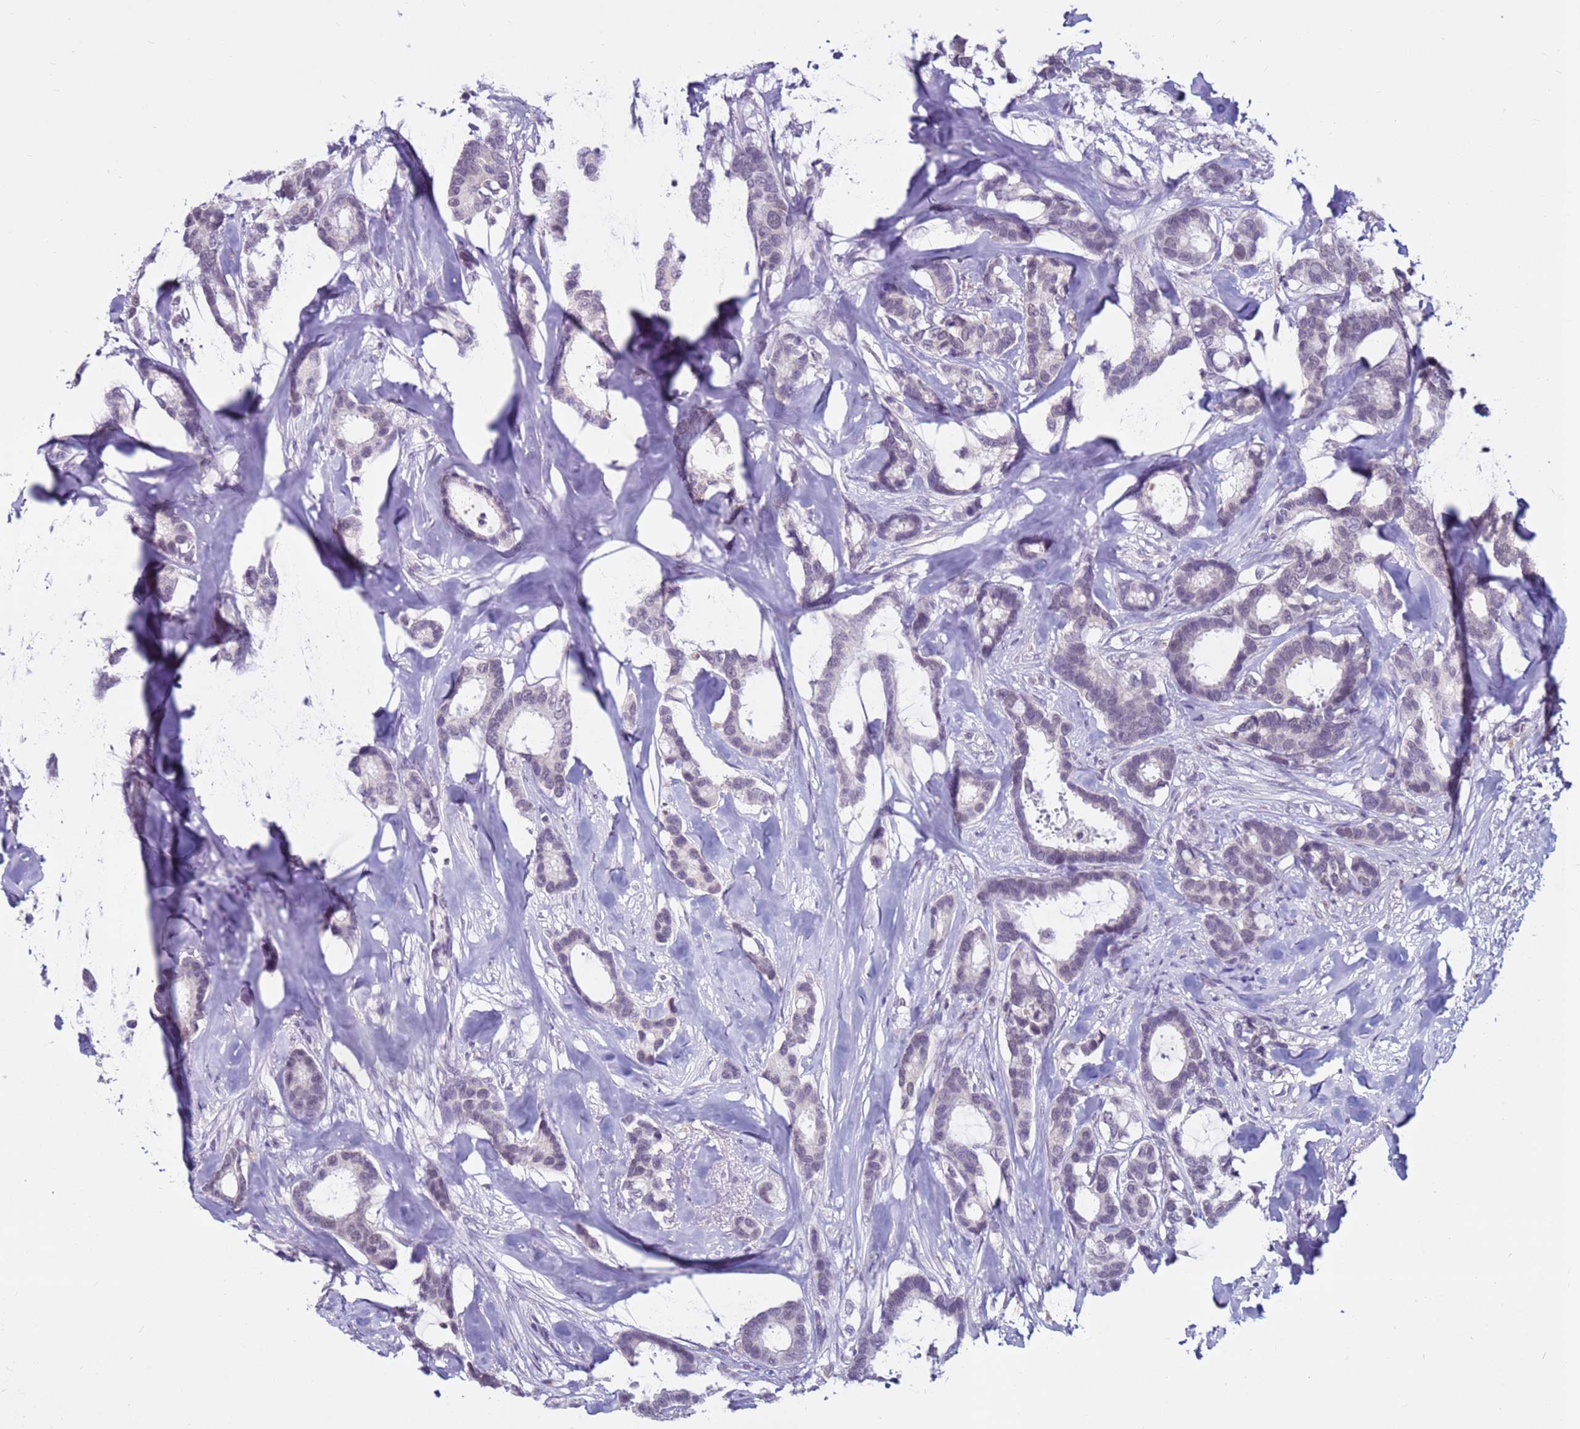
{"staining": {"intensity": "negative", "quantity": "none", "location": "none"}, "tissue": "breast cancer", "cell_type": "Tumor cells", "image_type": "cancer", "snomed": [{"axis": "morphology", "description": "Duct carcinoma"}, {"axis": "topography", "description": "Breast"}], "caption": "The immunohistochemistry photomicrograph has no significant positivity in tumor cells of breast cancer tissue.", "gene": "CDK2AP2", "patient": {"sex": "female", "age": 87}}